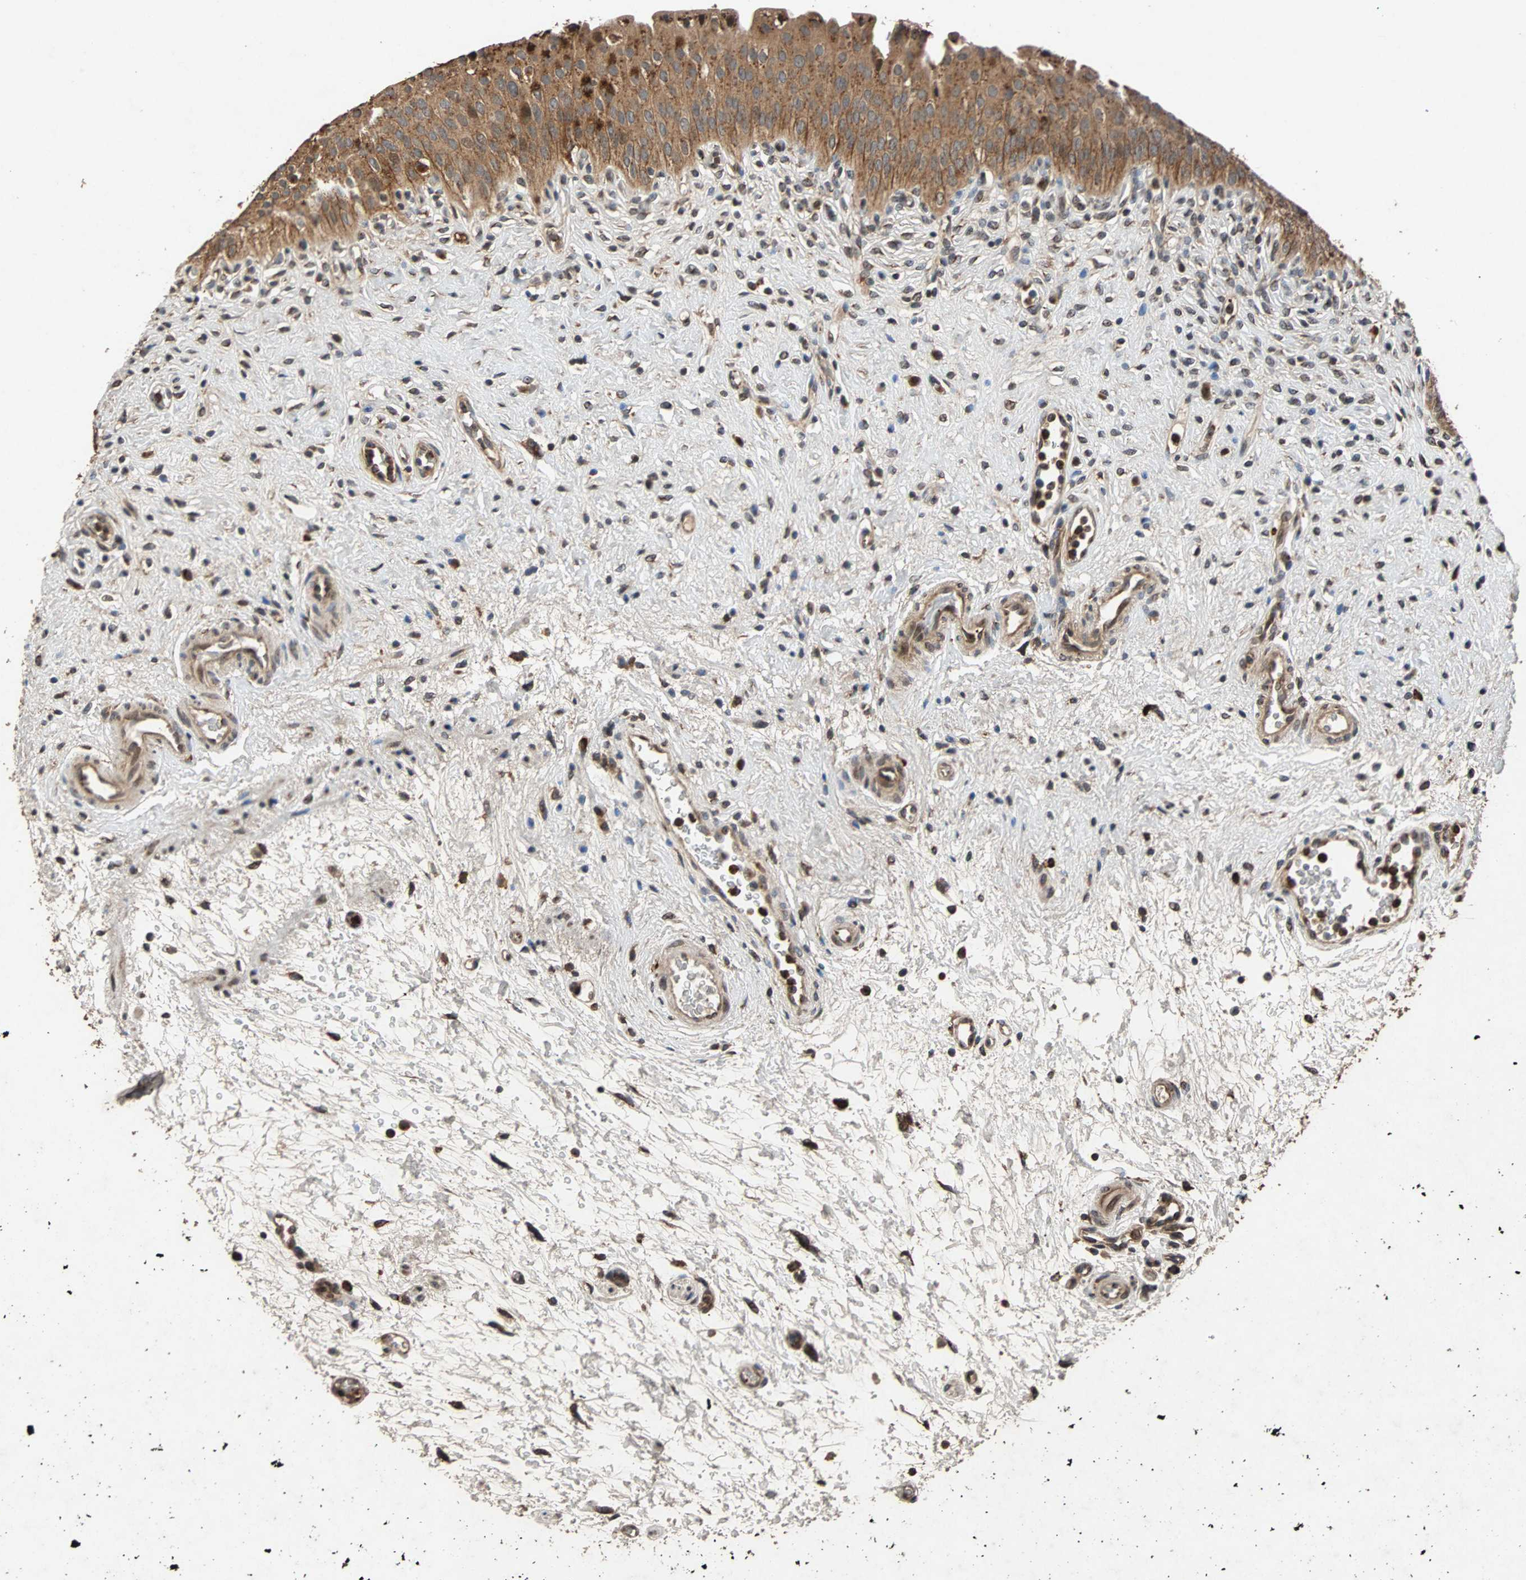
{"staining": {"intensity": "strong", "quantity": ">75%", "location": "cytoplasmic/membranous,nuclear"}, "tissue": "urinary bladder", "cell_type": "Urothelial cells", "image_type": "normal", "snomed": [{"axis": "morphology", "description": "Normal tissue, NOS"}, {"axis": "morphology", "description": "Urothelial carcinoma, High grade"}, {"axis": "topography", "description": "Urinary bladder"}], "caption": "The immunohistochemical stain labels strong cytoplasmic/membranous,nuclear expression in urothelial cells of normal urinary bladder.", "gene": "USP31", "patient": {"sex": "male", "age": 46}}